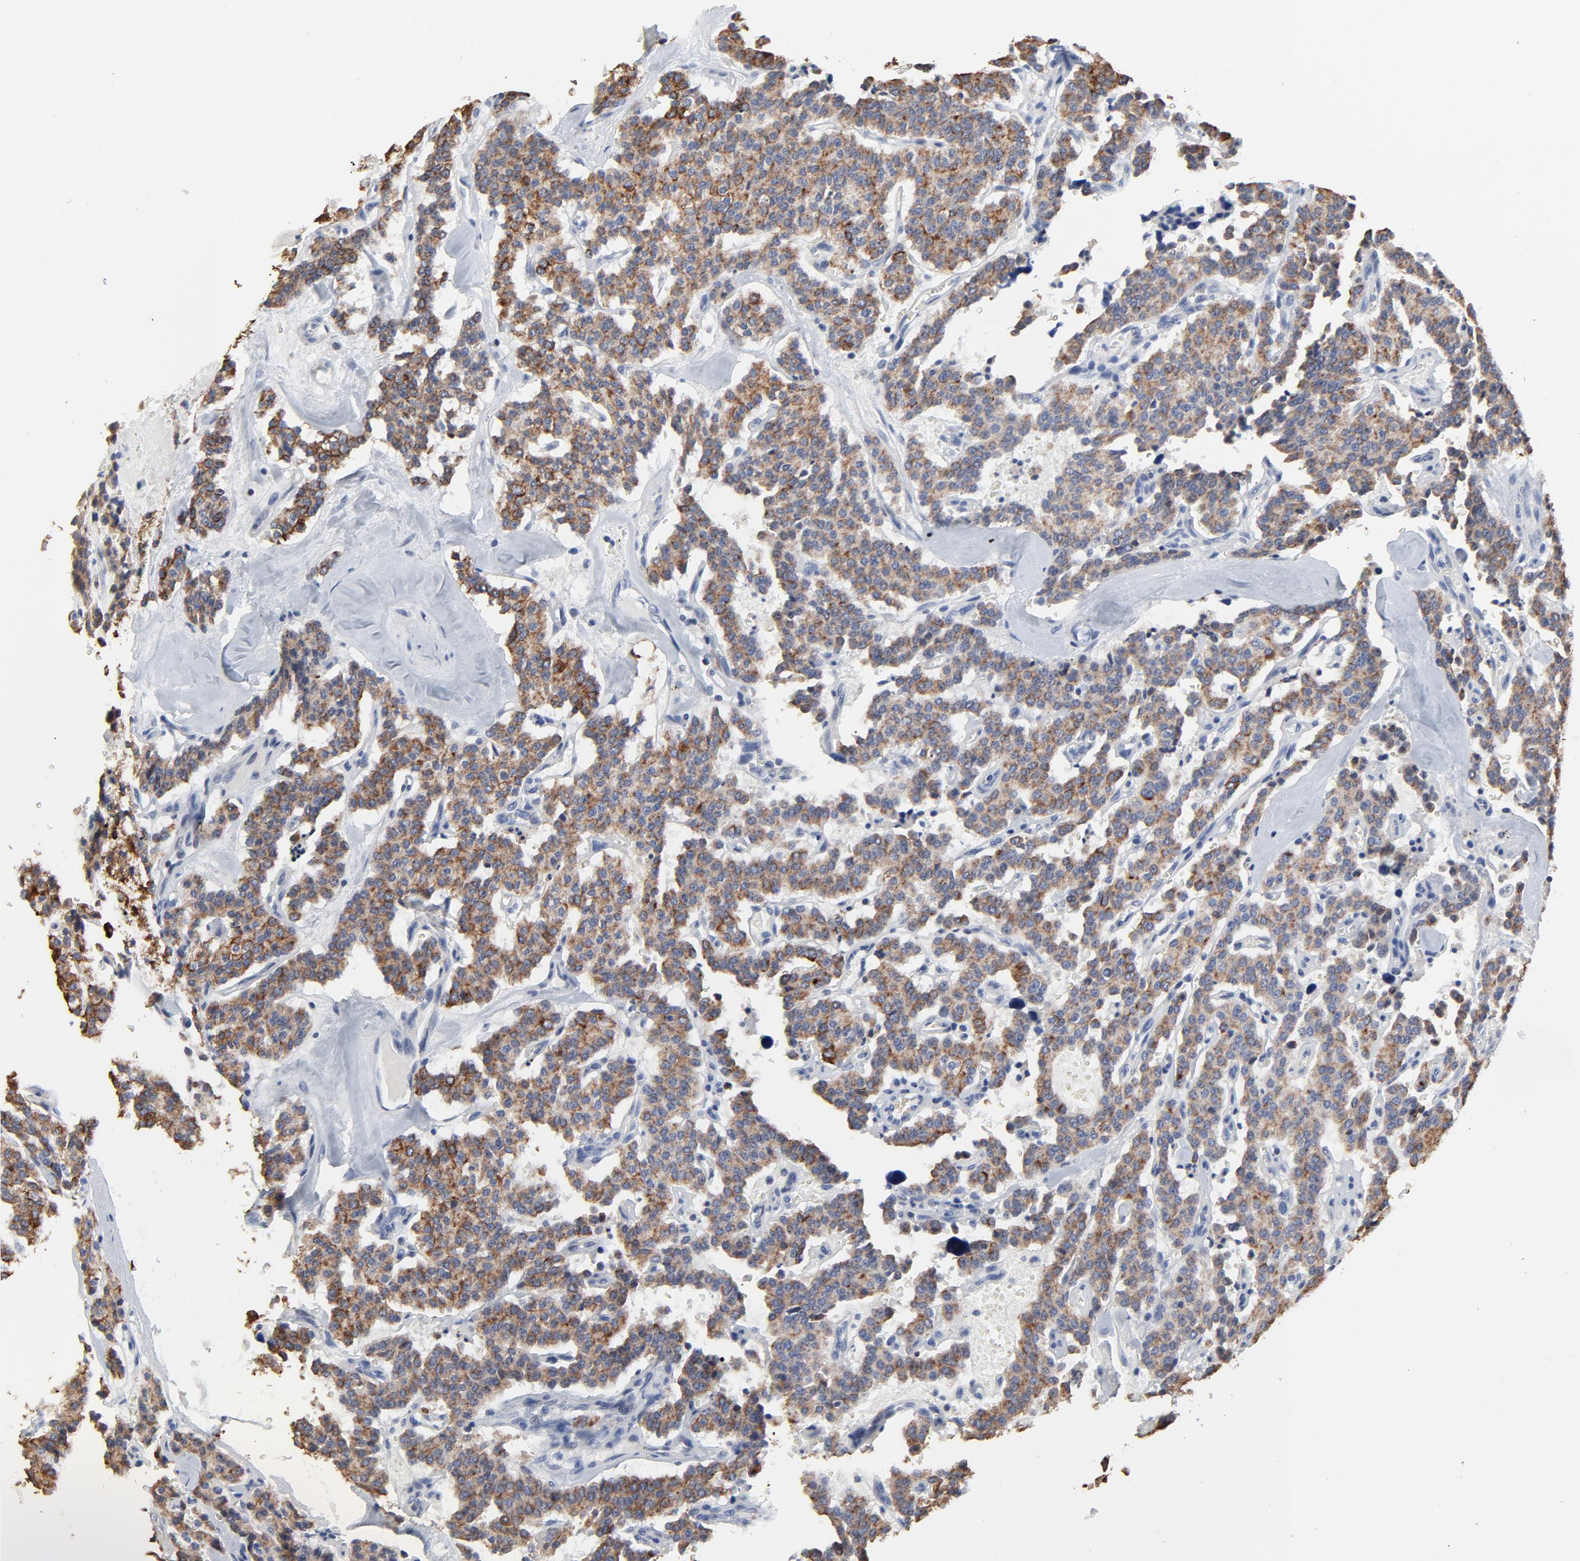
{"staining": {"intensity": "moderate", "quantity": ">75%", "location": "cytoplasmic/membranous"}, "tissue": "carcinoid", "cell_type": "Tumor cells", "image_type": "cancer", "snomed": [{"axis": "morphology", "description": "Carcinoid, malignant, NOS"}, {"axis": "topography", "description": "Bronchus"}], "caption": "Carcinoid stained with DAB immunohistochemistry displays medium levels of moderate cytoplasmic/membranous expression in about >75% of tumor cells. (DAB (3,3'-diaminobenzidine) IHC, brown staining for protein, blue staining for nuclei).", "gene": "LNX1", "patient": {"sex": "male", "age": 55}}